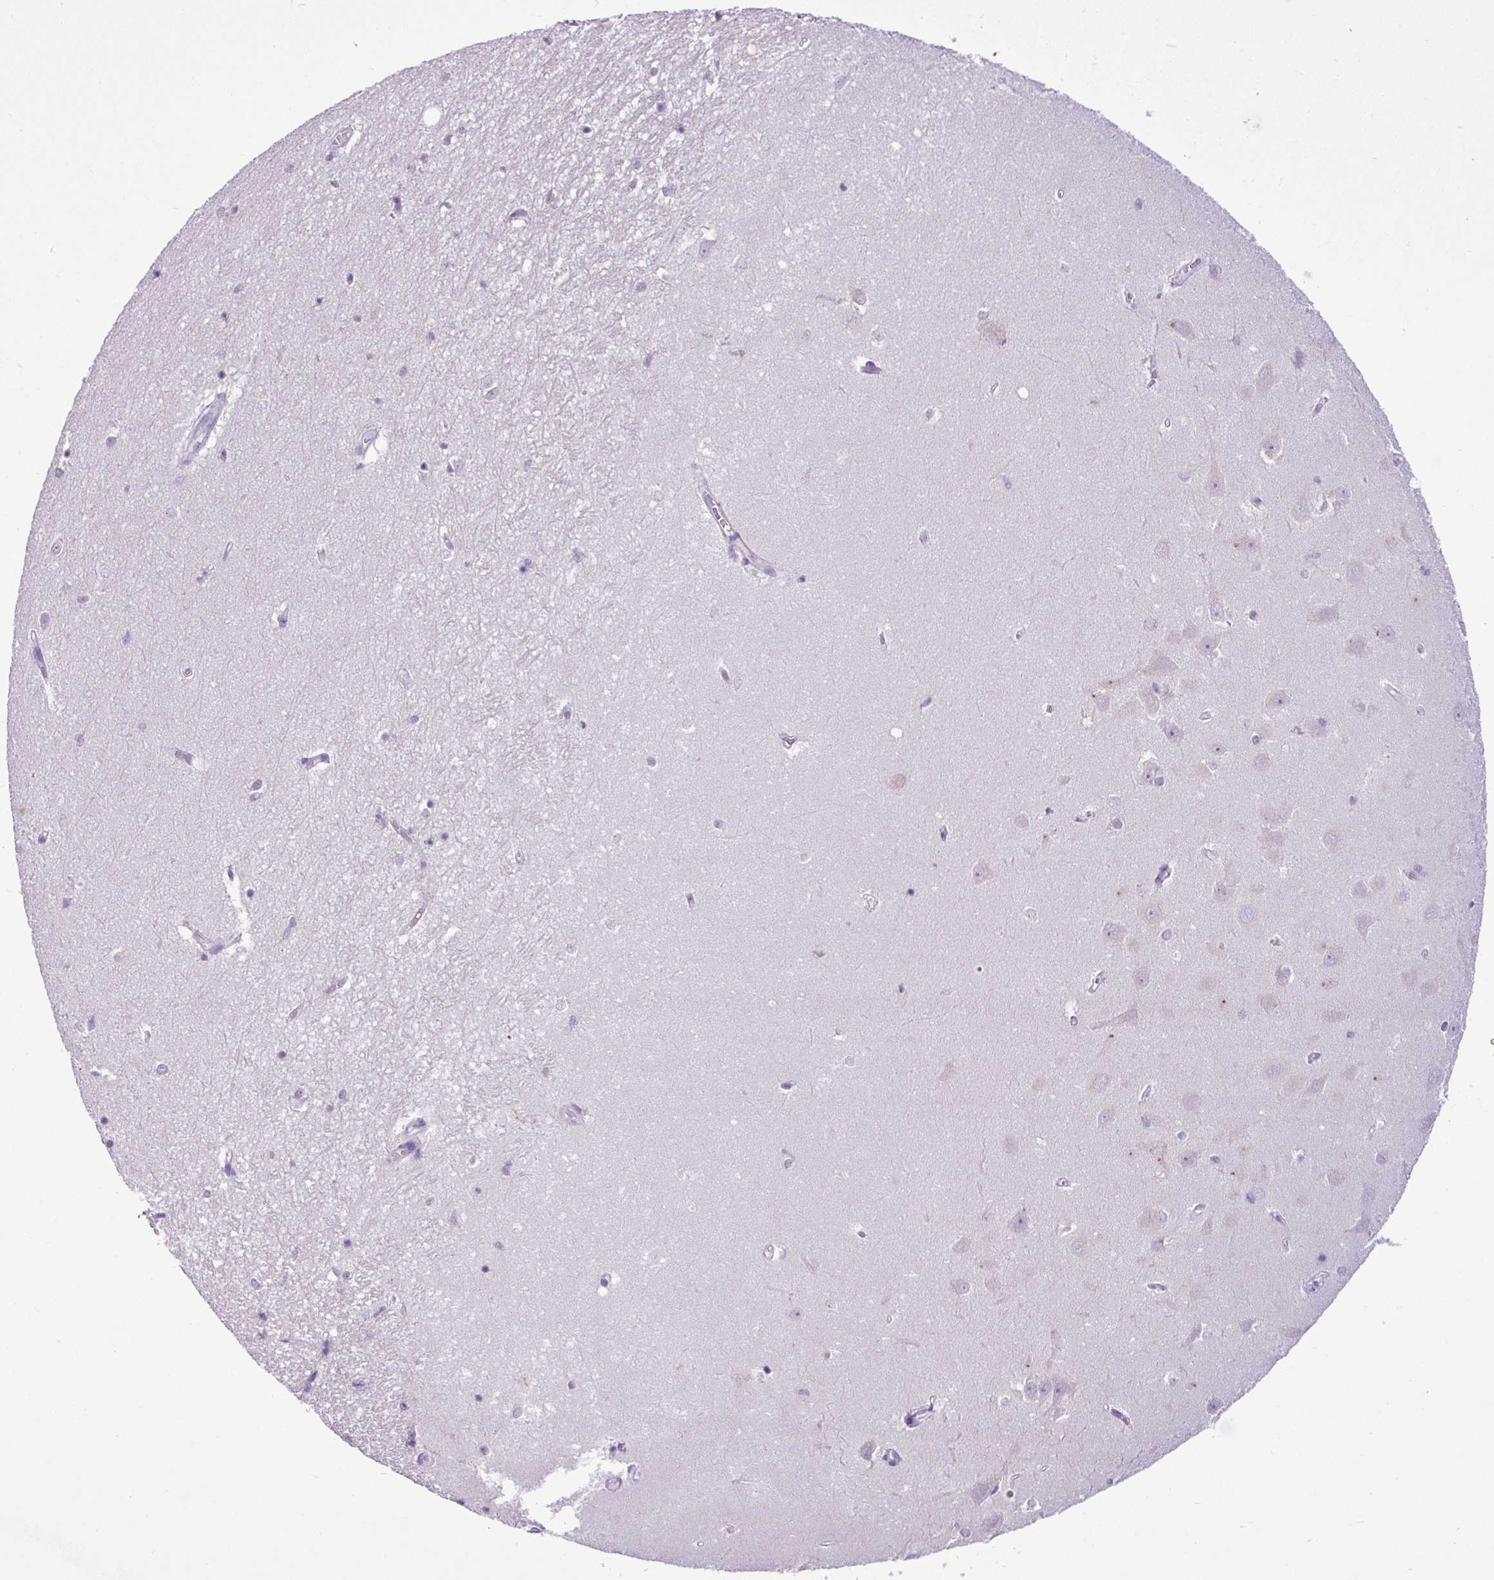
{"staining": {"intensity": "negative", "quantity": "none", "location": "none"}, "tissue": "hippocampus", "cell_type": "Glial cells", "image_type": "normal", "snomed": [{"axis": "morphology", "description": "Normal tissue, NOS"}, {"axis": "topography", "description": "Hippocampus"}], "caption": "Protein analysis of unremarkable hippocampus reveals no significant positivity in glial cells. (Stains: DAB (3,3'-diaminobenzidine) immunohistochemistry (IHC) with hematoxylin counter stain, Microscopy: brightfield microscopy at high magnification).", "gene": "ZSCAN5A", "patient": {"sex": "female", "age": 64}}